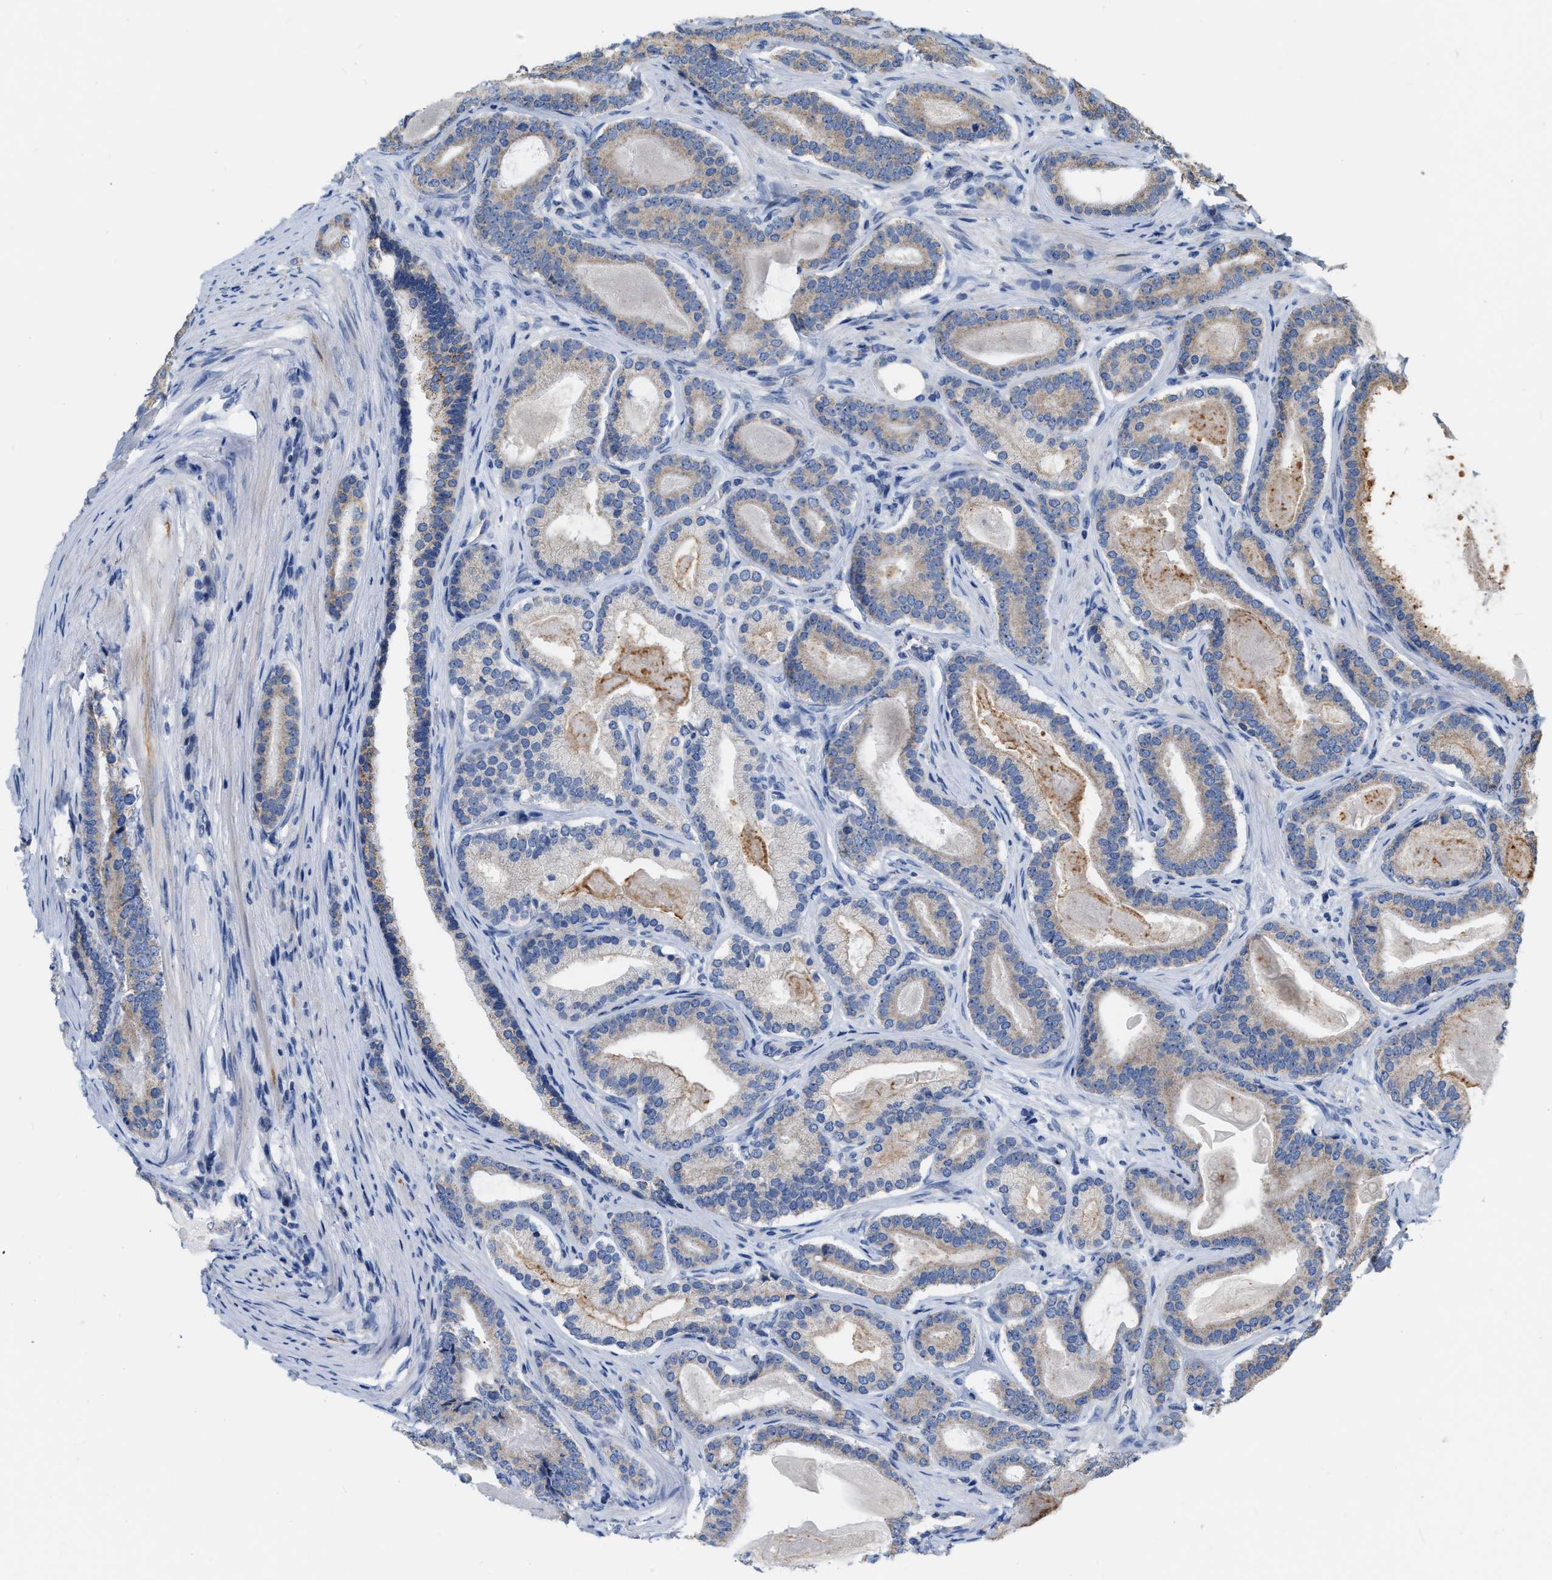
{"staining": {"intensity": "weak", "quantity": "25%-75%", "location": "cytoplasmic/membranous"}, "tissue": "prostate cancer", "cell_type": "Tumor cells", "image_type": "cancer", "snomed": [{"axis": "morphology", "description": "Adenocarcinoma, High grade"}, {"axis": "topography", "description": "Prostate"}], "caption": "Immunohistochemistry staining of prostate cancer (adenocarcinoma (high-grade)), which exhibits low levels of weak cytoplasmic/membranous staining in approximately 25%-75% of tumor cells indicating weak cytoplasmic/membranous protein expression. The staining was performed using DAB (3,3'-diaminobenzidine) (brown) for protein detection and nuclei were counterstained in hematoxylin (blue).", "gene": "DDX56", "patient": {"sex": "male", "age": 60}}